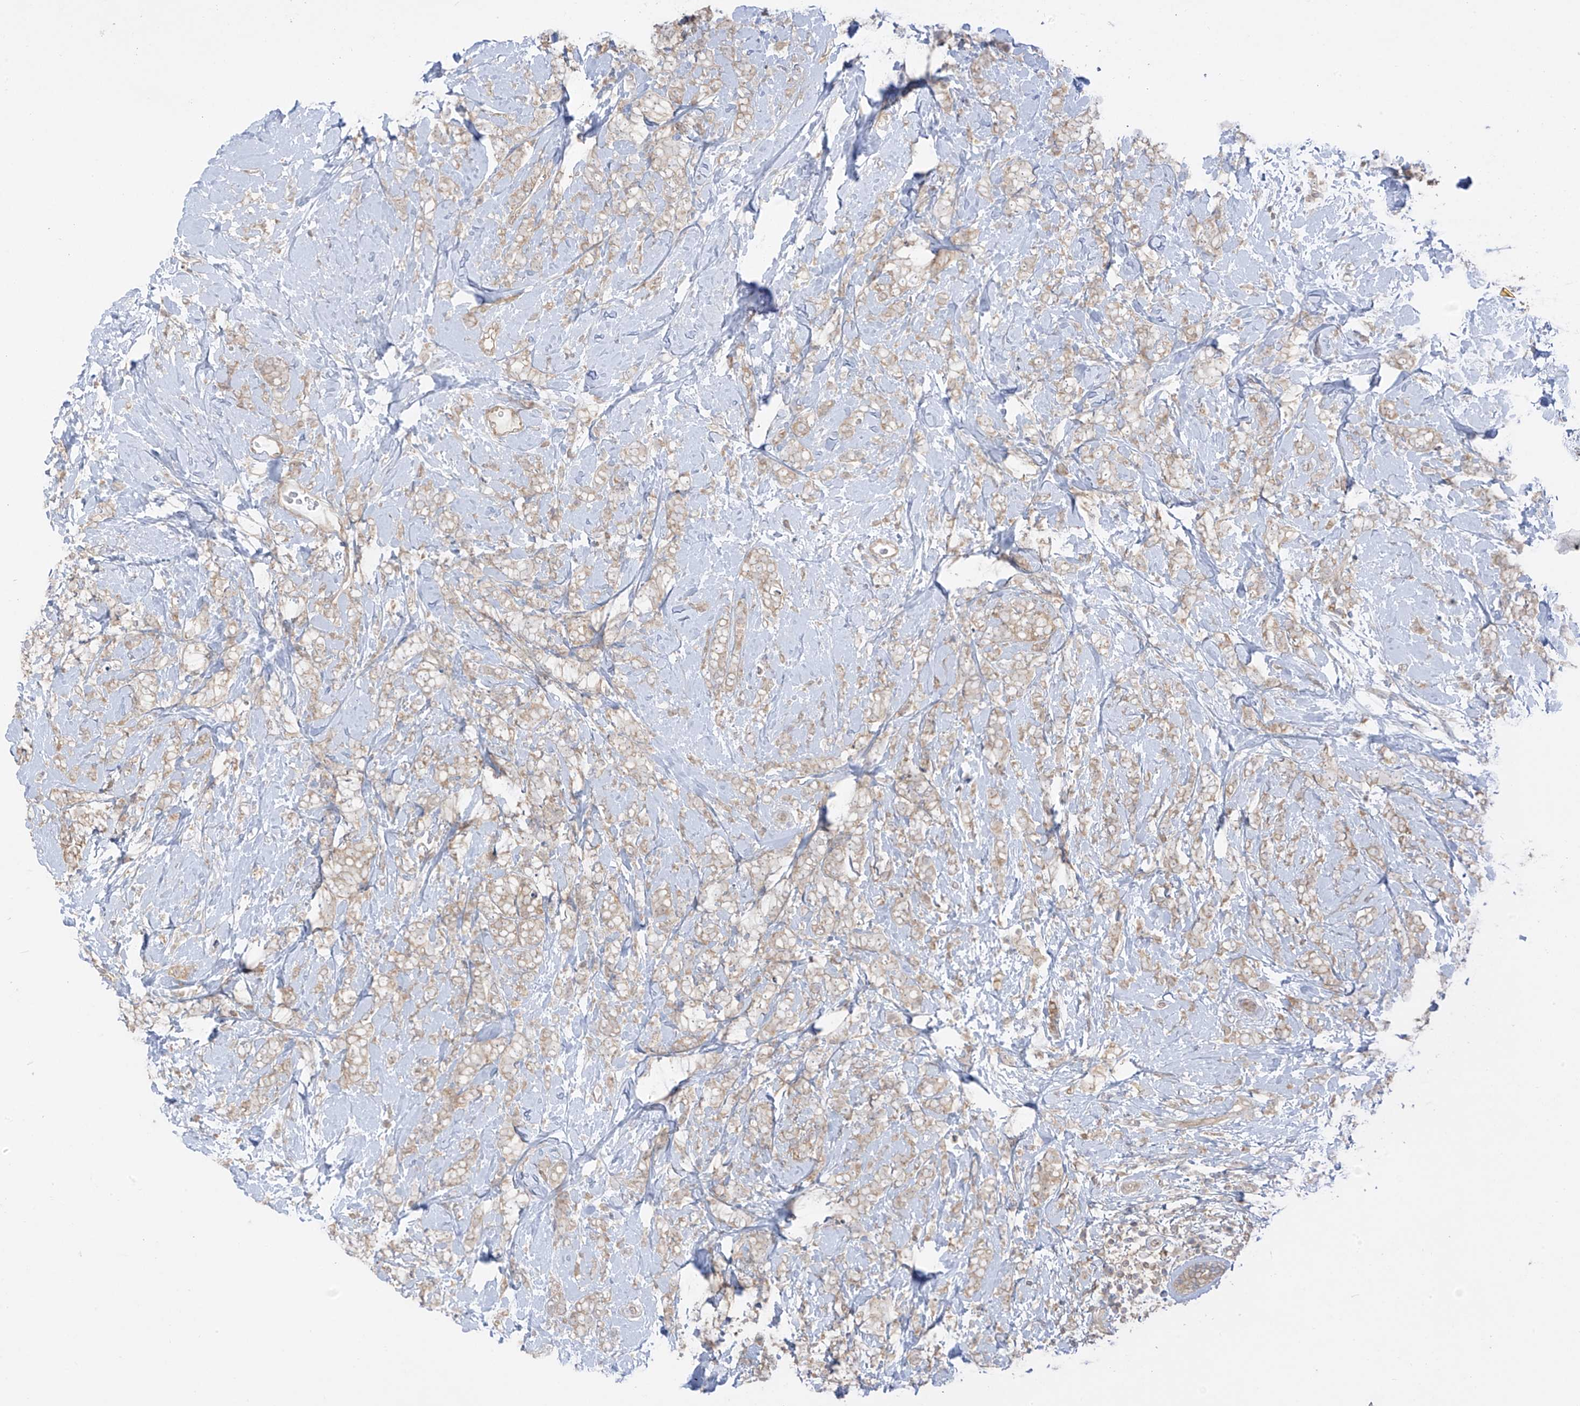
{"staining": {"intensity": "weak", "quantity": "25%-75%", "location": "cytoplasmic/membranous"}, "tissue": "breast cancer", "cell_type": "Tumor cells", "image_type": "cancer", "snomed": [{"axis": "morphology", "description": "Lobular carcinoma"}, {"axis": "topography", "description": "Breast"}], "caption": "Brown immunohistochemical staining in lobular carcinoma (breast) demonstrates weak cytoplasmic/membranous positivity in about 25%-75% of tumor cells. Immunohistochemistry (ihc) stains the protein in brown and the nuclei are stained blue.", "gene": "ANGEL2", "patient": {"sex": "female", "age": 58}}